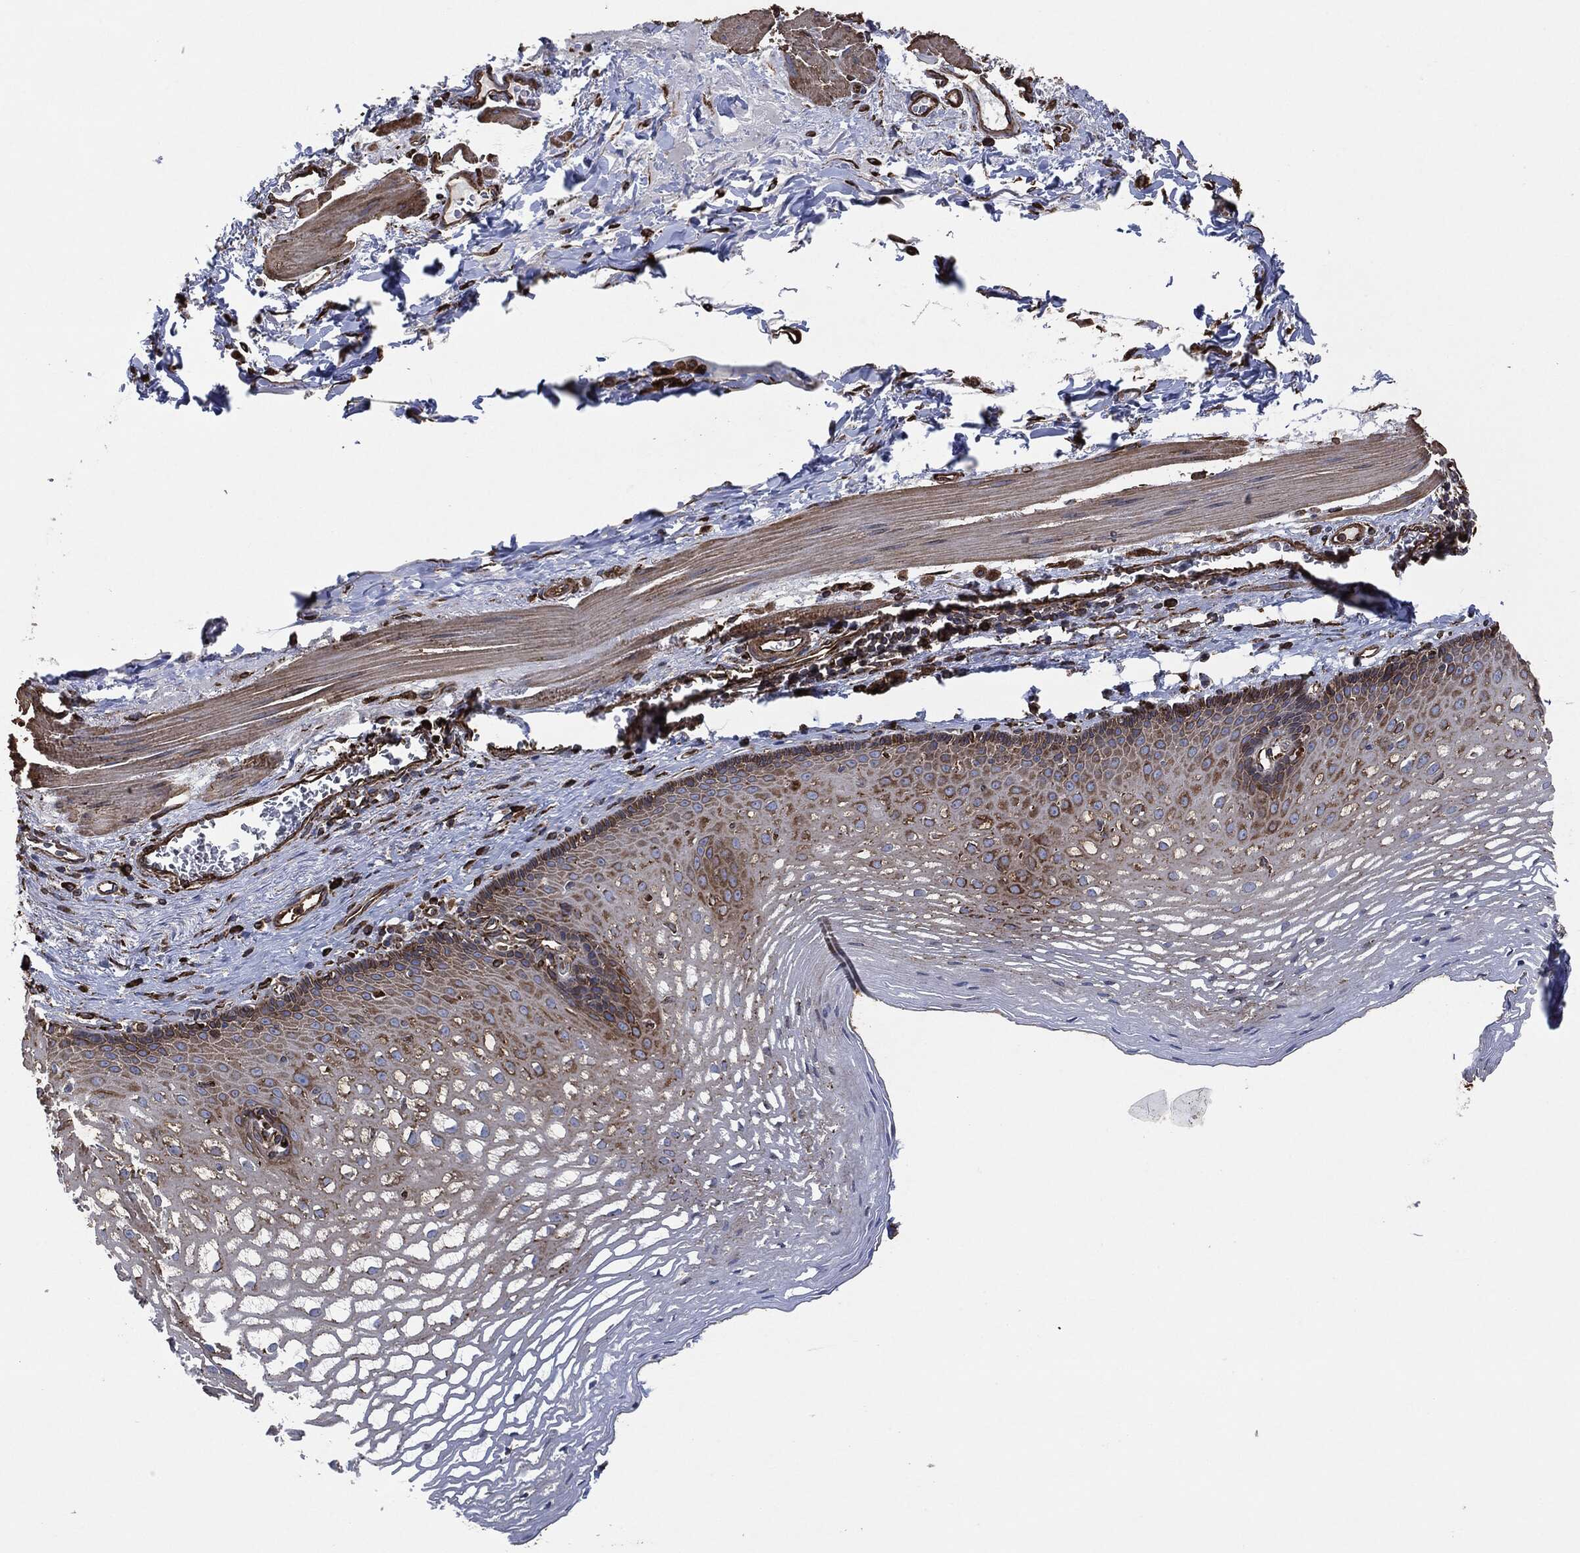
{"staining": {"intensity": "moderate", "quantity": "25%-75%", "location": "cytoplasmic/membranous"}, "tissue": "esophagus", "cell_type": "Squamous epithelial cells", "image_type": "normal", "snomed": [{"axis": "morphology", "description": "Normal tissue, NOS"}, {"axis": "topography", "description": "Esophagus"}], "caption": "Squamous epithelial cells show medium levels of moderate cytoplasmic/membranous positivity in about 25%-75% of cells in benign esophagus. Nuclei are stained in blue.", "gene": "AMFR", "patient": {"sex": "male", "age": 76}}